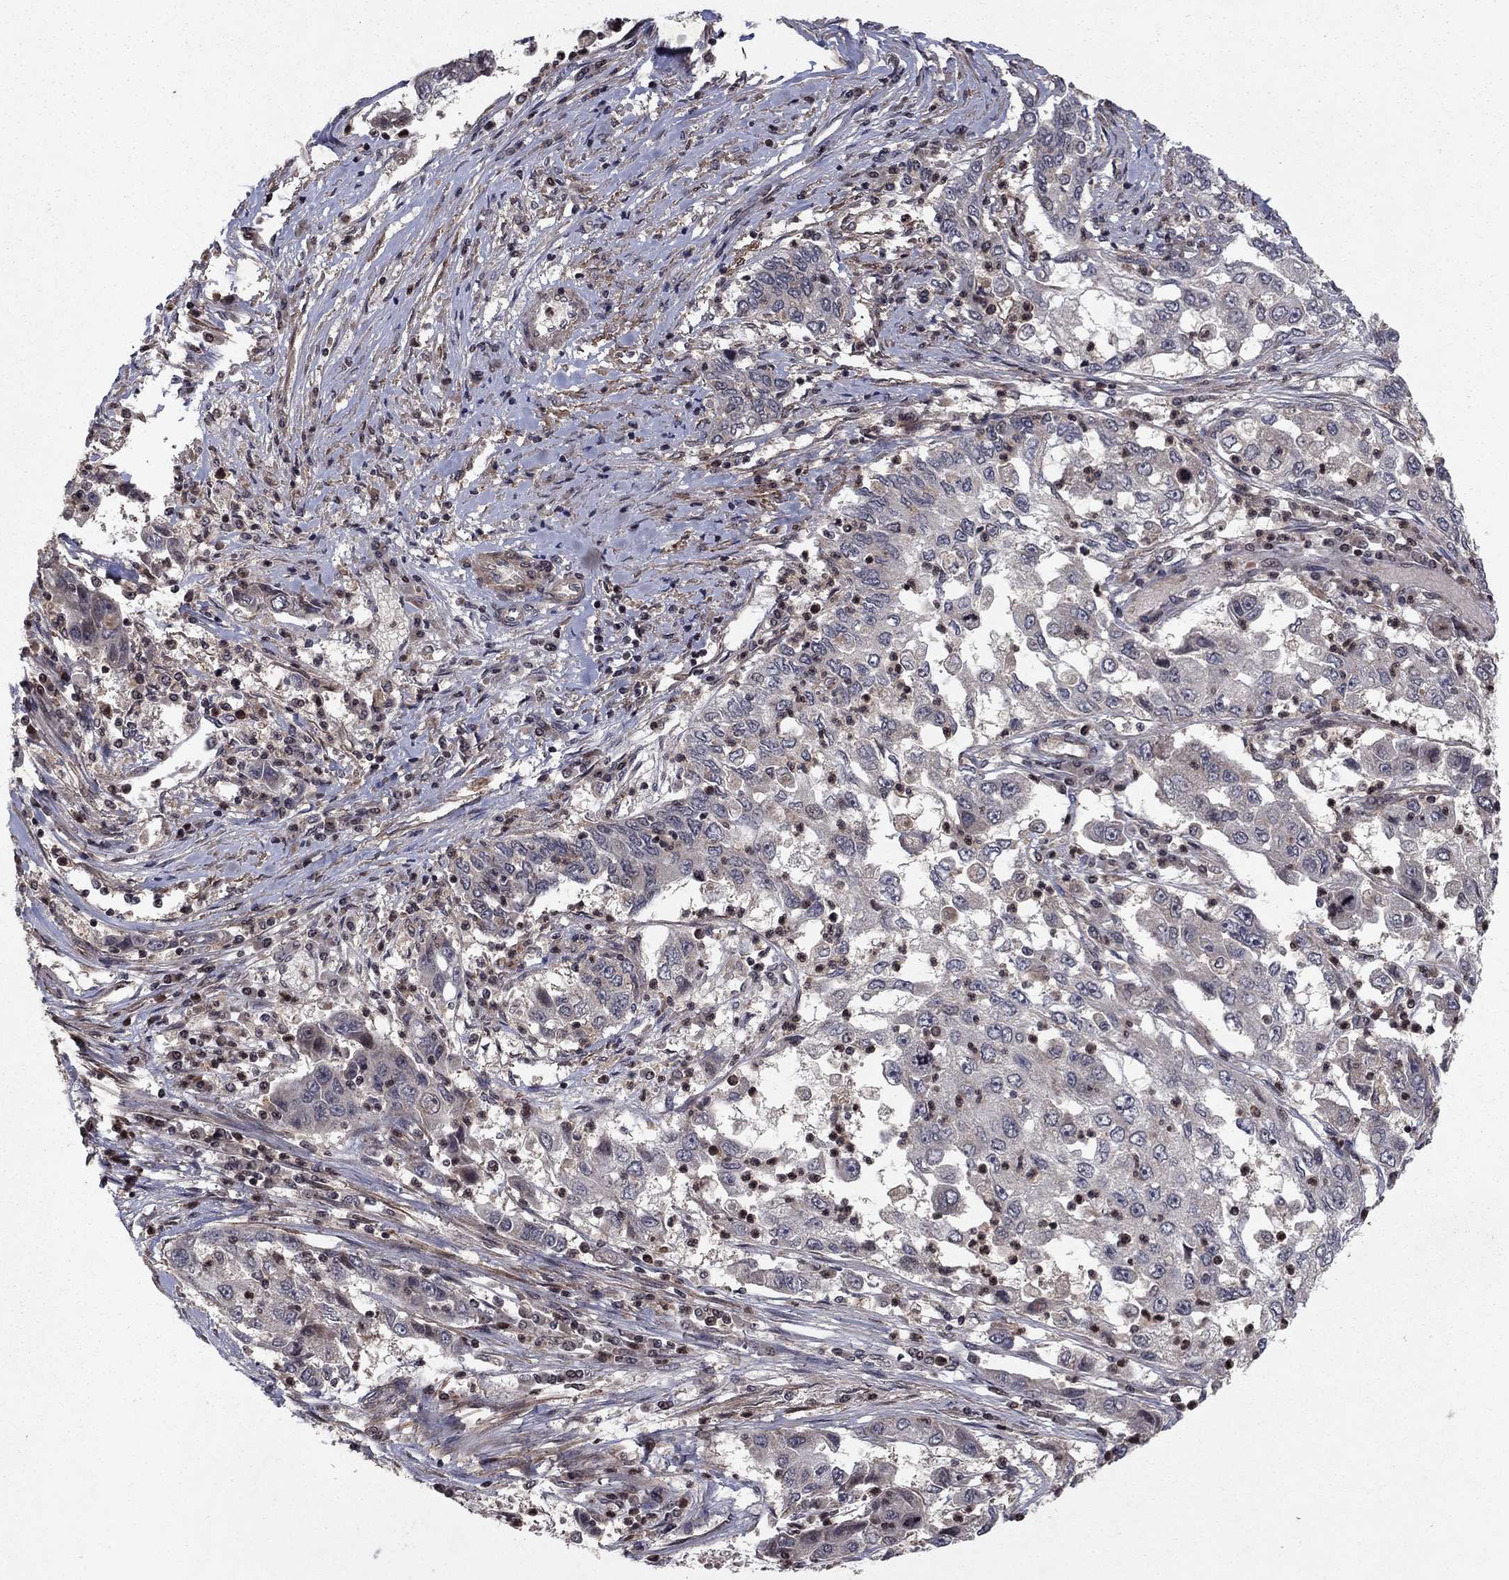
{"staining": {"intensity": "negative", "quantity": "none", "location": "none"}, "tissue": "cervical cancer", "cell_type": "Tumor cells", "image_type": "cancer", "snomed": [{"axis": "morphology", "description": "Squamous cell carcinoma, NOS"}, {"axis": "topography", "description": "Cervix"}], "caption": "Immunohistochemistry (IHC) histopathology image of cervical cancer (squamous cell carcinoma) stained for a protein (brown), which shows no staining in tumor cells. The staining is performed using DAB (3,3'-diaminobenzidine) brown chromogen with nuclei counter-stained in using hematoxylin.", "gene": "SORBS1", "patient": {"sex": "female", "age": 36}}